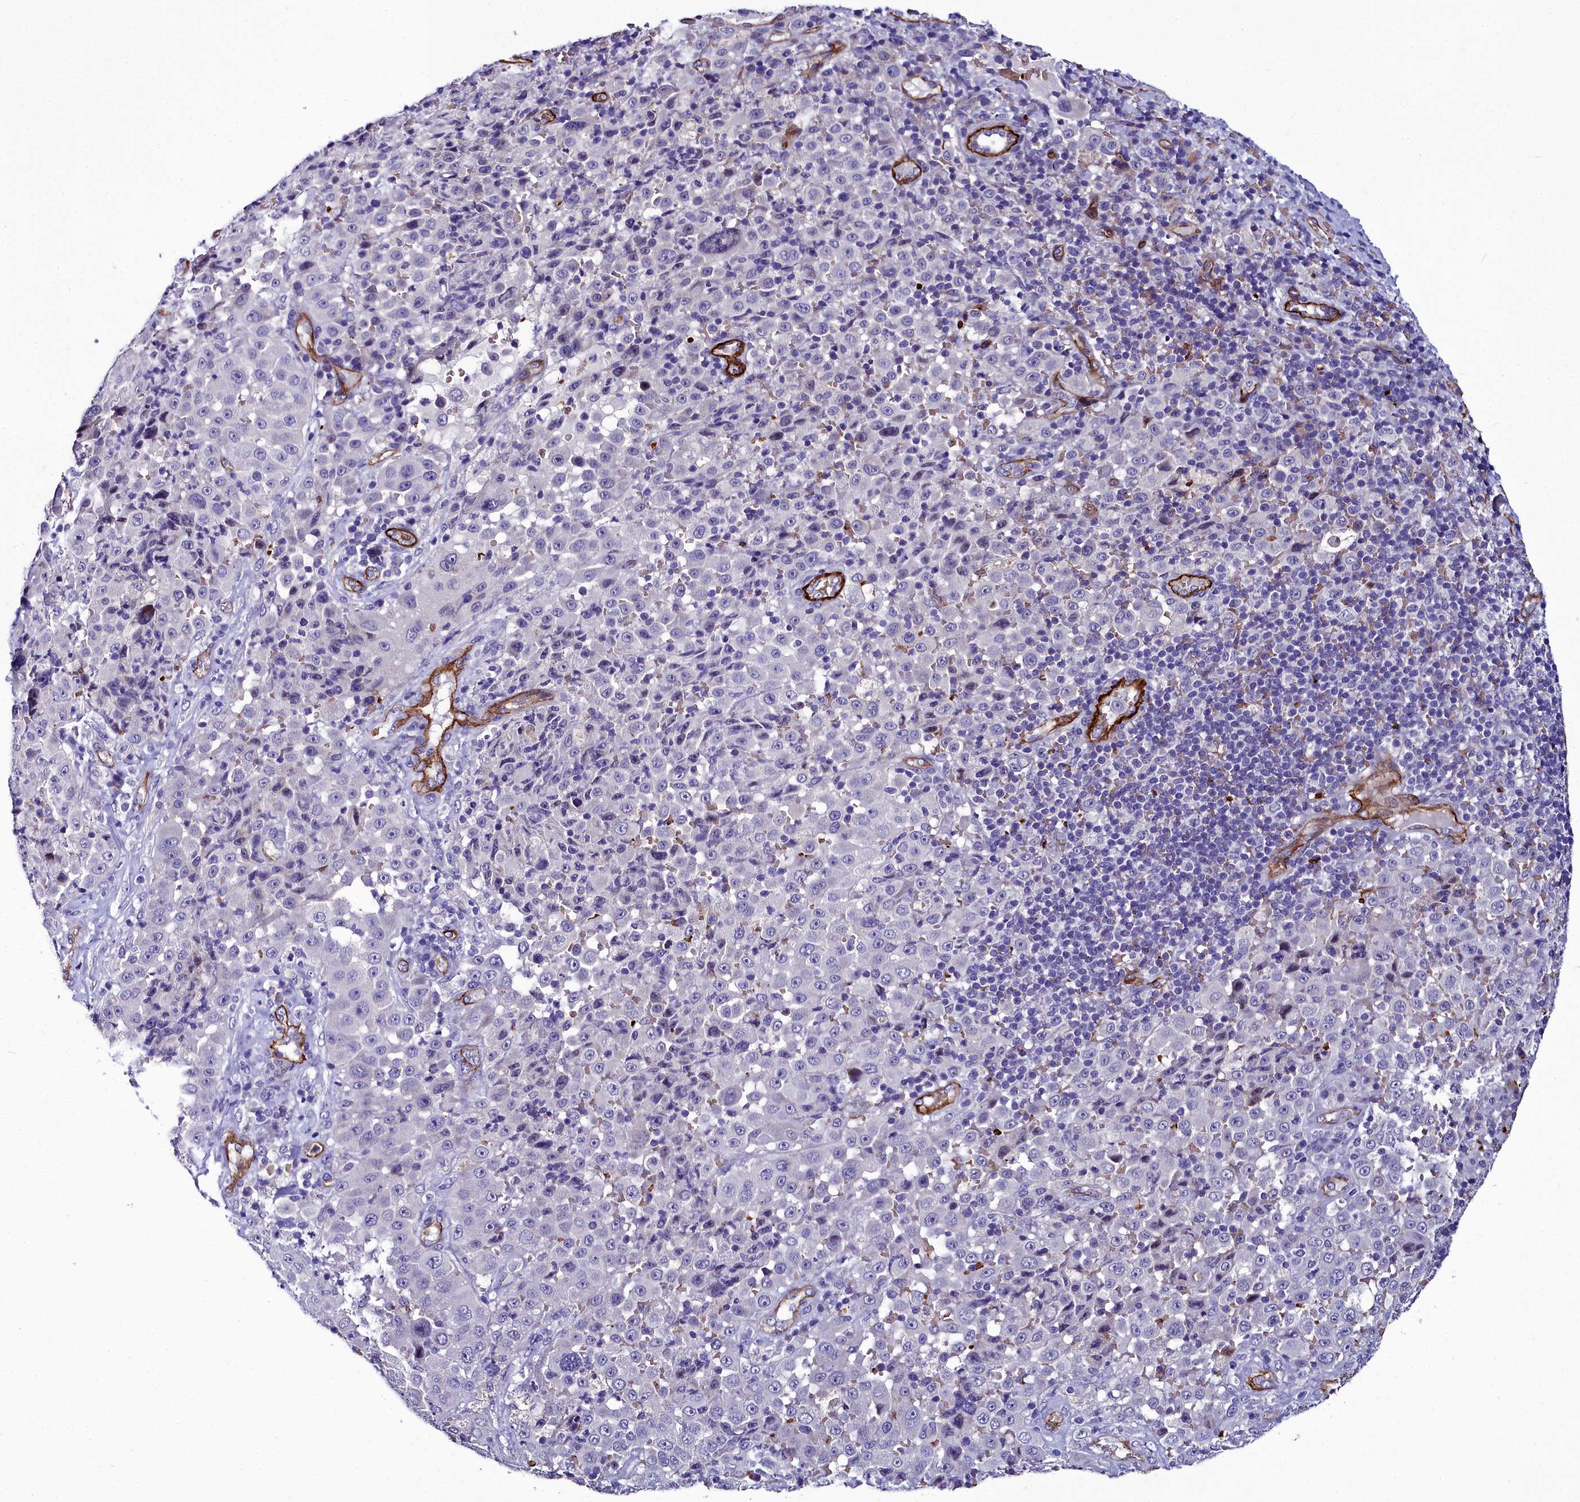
{"staining": {"intensity": "negative", "quantity": "none", "location": "none"}, "tissue": "melanoma", "cell_type": "Tumor cells", "image_type": "cancer", "snomed": [{"axis": "morphology", "description": "Malignant melanoma, Metastatic site"}, {"axis": "topography", "description": "Lymph node"}], "caption": "Tumor cells show no significant expression in malignant melanoma (metastatic site).", "gene": "CYP4F11", "patient": {"sex": "male", "age": 62}}